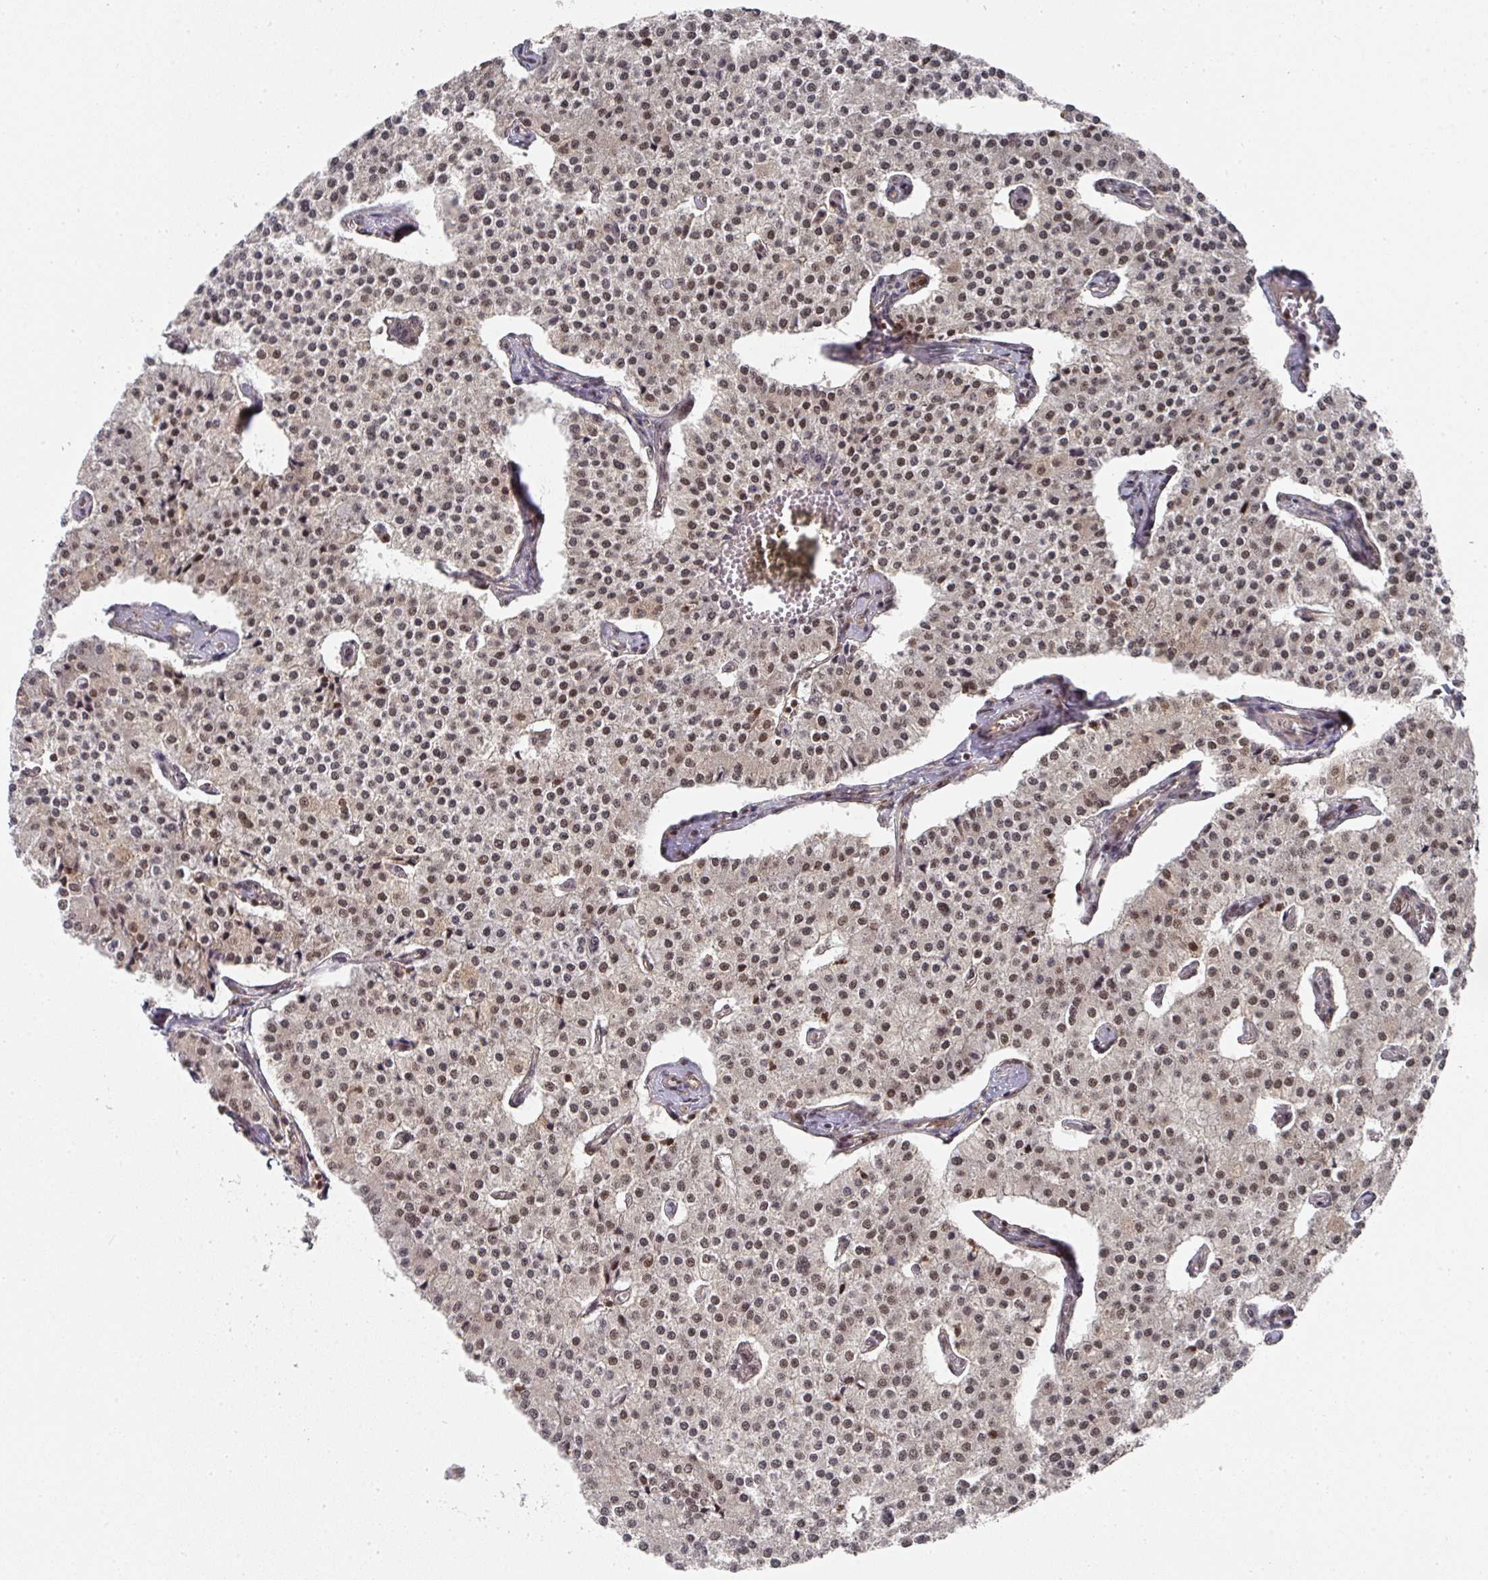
{"staining": {"intensity": "weak", "quantity": "25%-75%", "location": "nuclear"}, "tissue": "carcinoid", "cell_type": "Tumor cells", "image_type": "cancer", "snomed": [{"axis": "morphology", "description": "Carcinoid, malignant, NOS"}, {"axis": "topography", "description": "Colon"}], "caption": "Tumor cells display low levels of weak nuclear staining in approximately 25%-75% of cells in carcinoid.", "gene": "DIDO1", "patient": {"sex": "female", "age": 52}}